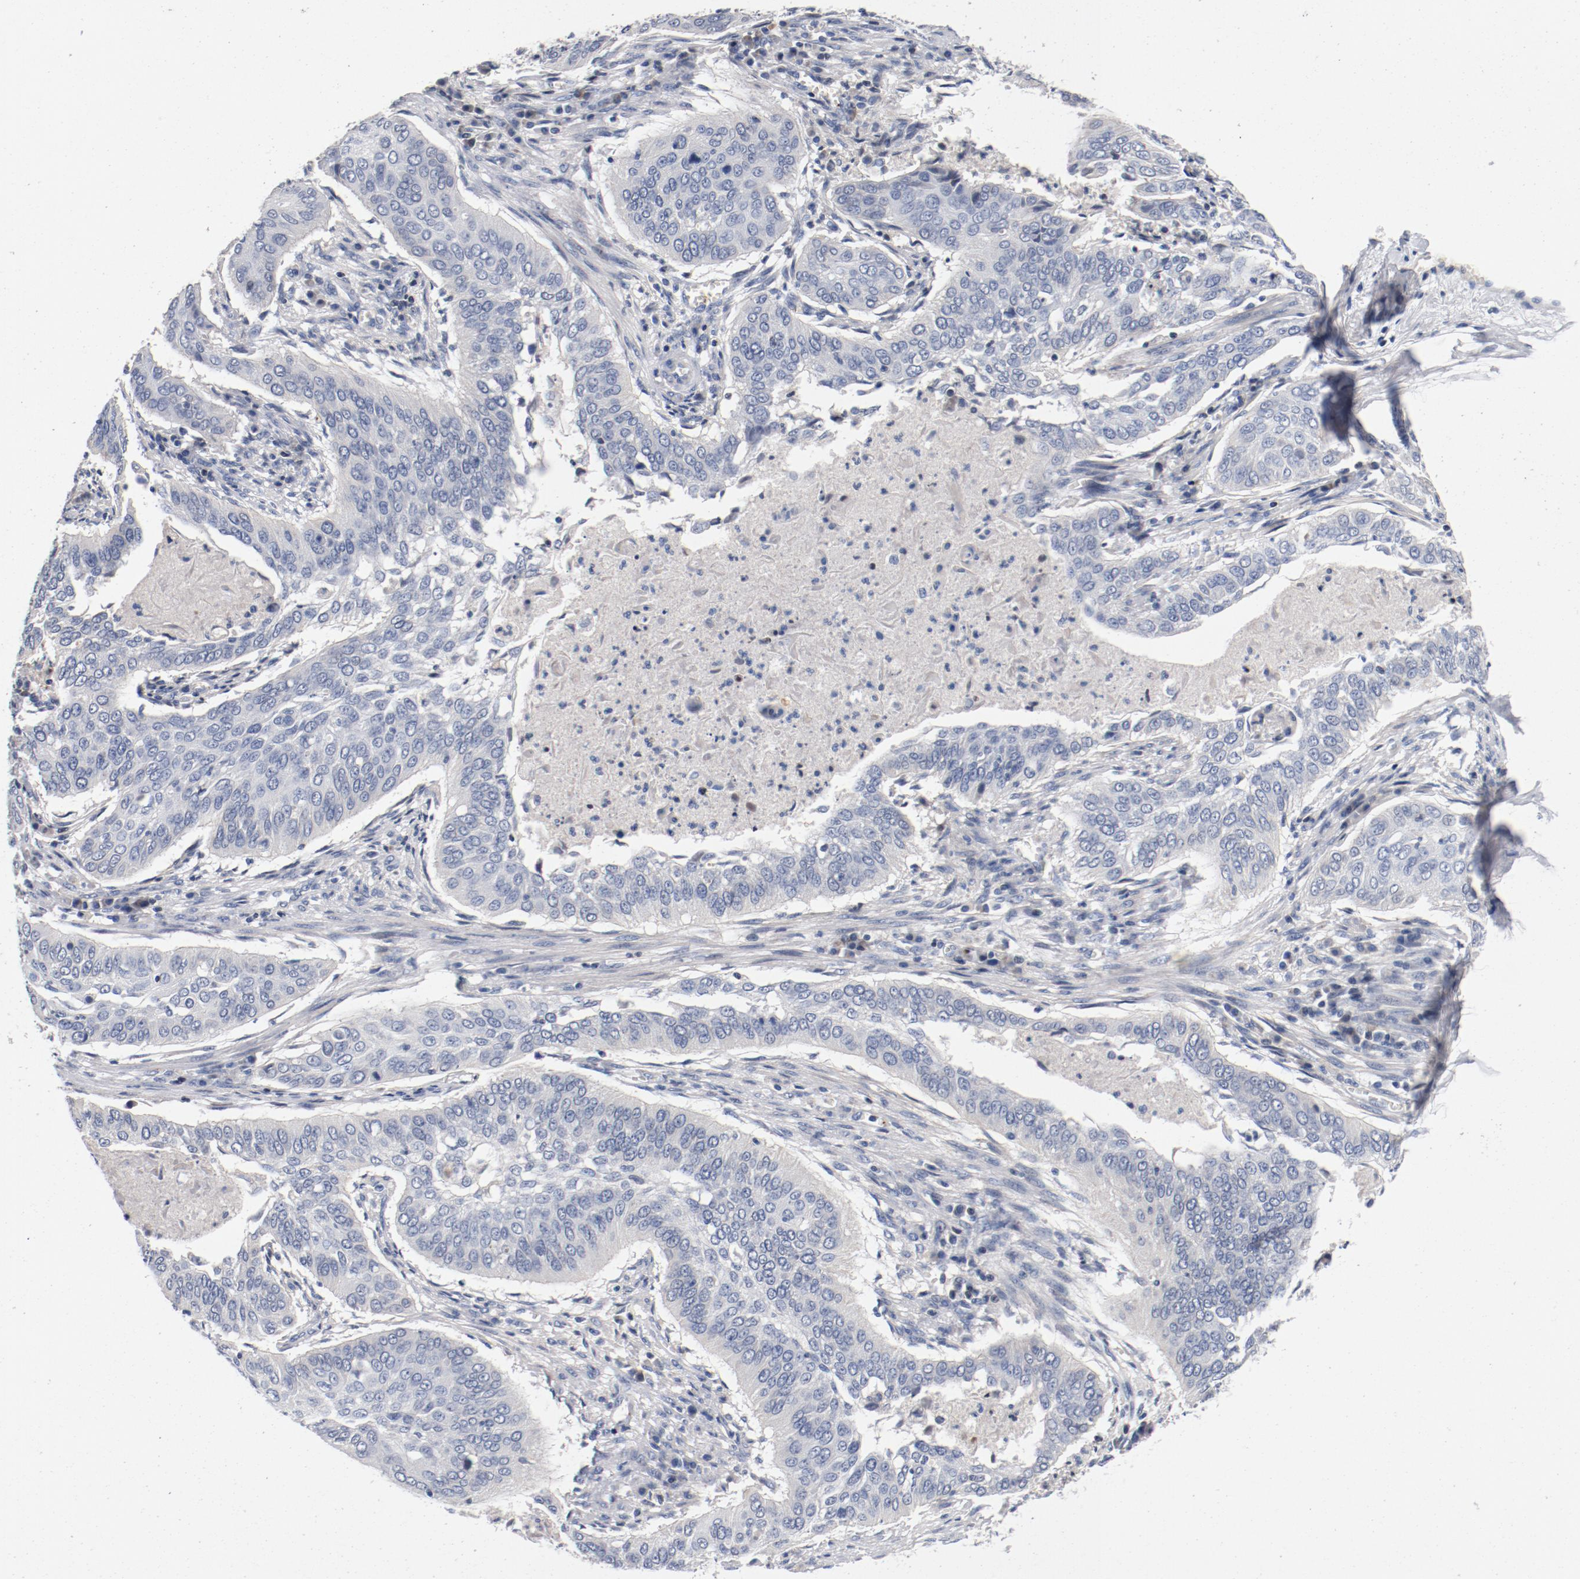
{"staining": {"intensity": "negative", "quantity": "none", "location": "none"}, "tissue": "cervical cancer", "cell_type": "Tumor cells", "image_type": "cancer", "snomed": [{"axis": "morphology", "description": "Squamous cell carcinoma, NOS"}, {"axis": "topography", "description": "Cervix"}], "caption": "Squamous cell carcinoma (cervical) was stained to show a protein in brown. There is no significant expression in tumor cells. The staining was performed using DAB to visualize the protein expression in brown, while the nuclei were stained in blue with hematoxylin (Magnification: 20x).", "gene": "PIM1", "patient": {"sex": "female", "age": 39}}